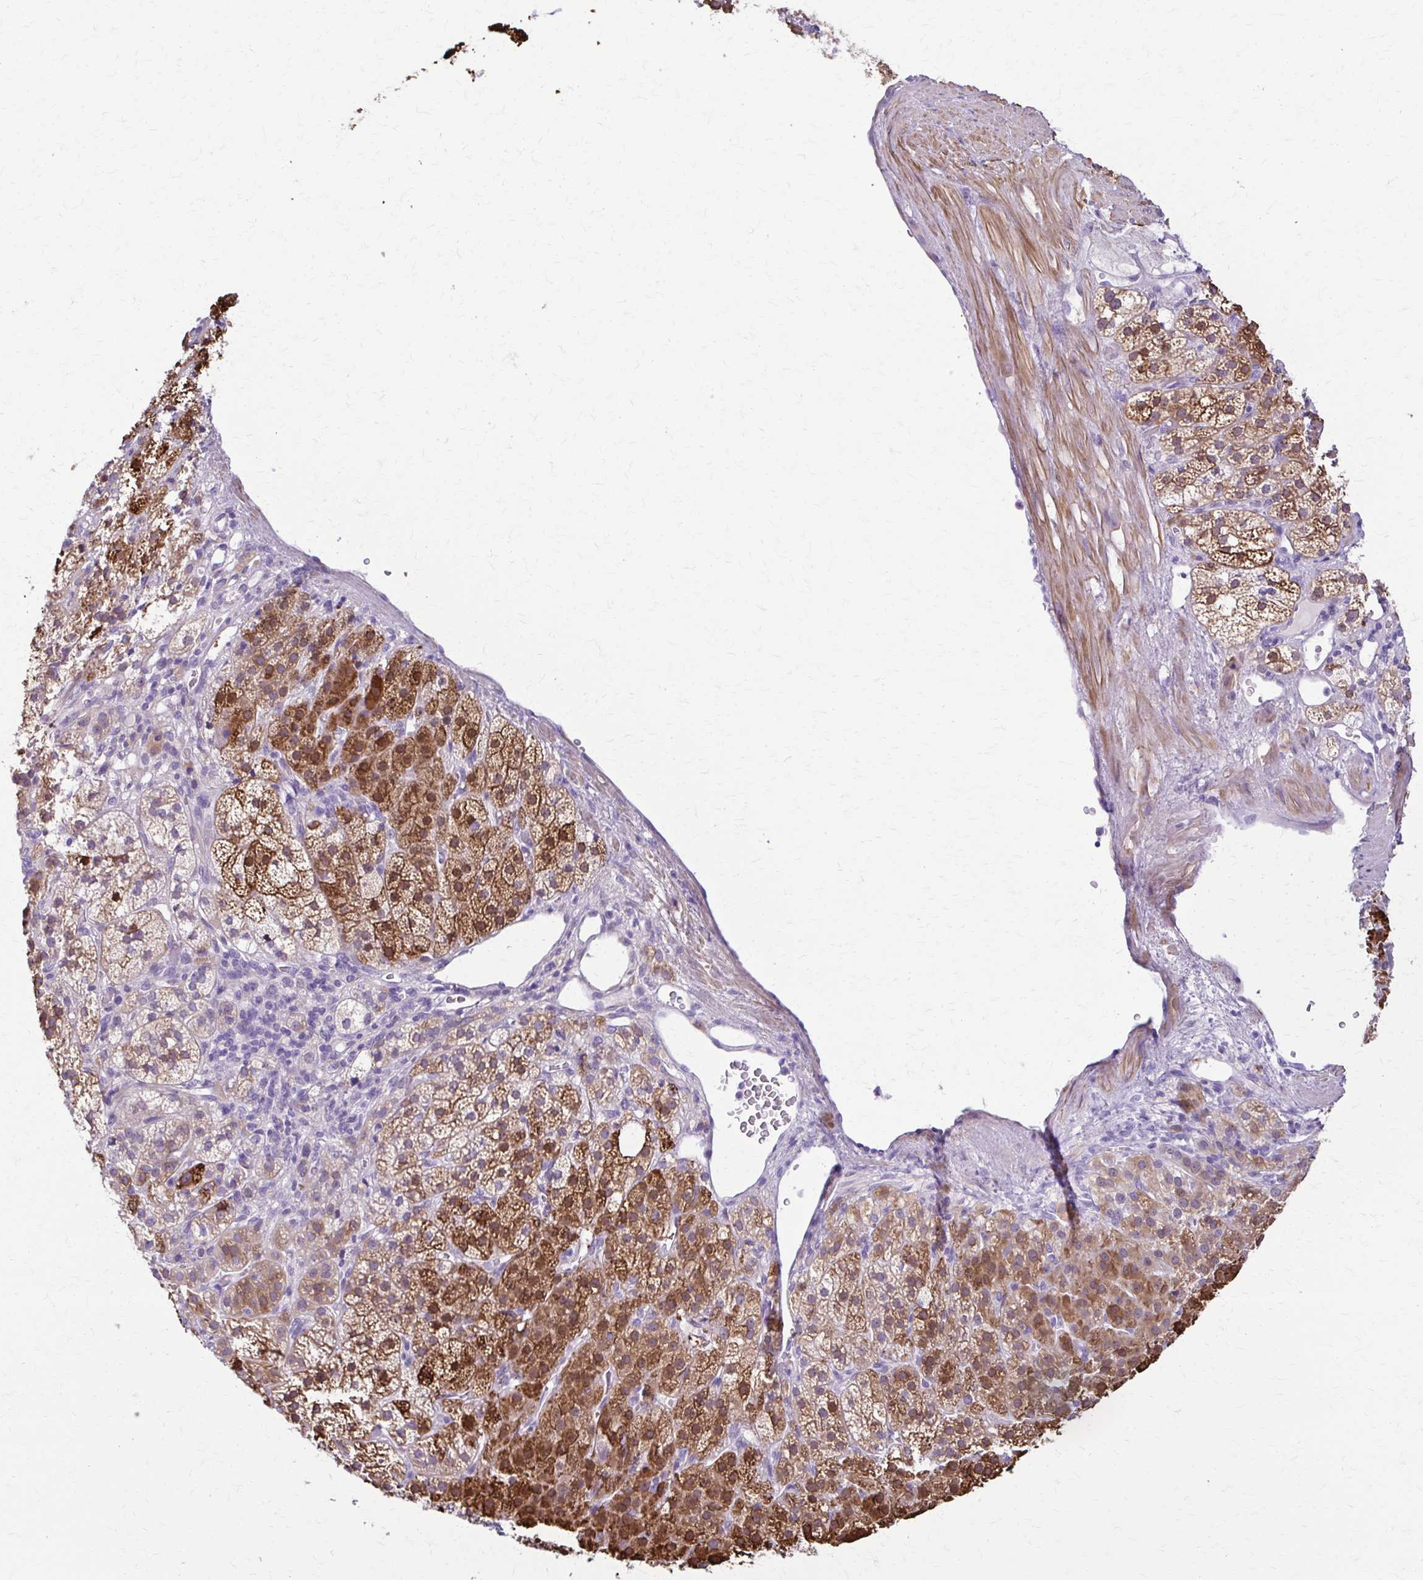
{"staining": {"intensity": "strong", "quantity": "25%-75%", "location": "cytoplasmic/membranous,nuclear"}, "tissue": "adrenal gland", "cell_type": "Glandular cells", "image_type": "normal", "snomed": [{"axis": "morphology", "description": "Normal tissue, NOS"}, {"axis": "topography", "description": "Adrenal gland"}], "caption": "Benign adrenal gland exhibits strong cytoplasmic/membranous,nuclear expression in about 25%-75% of glandular cells, visualized by immunohistochemistry.", "gene": "DSP", "patient": {"sex": "female", "age": 60}}